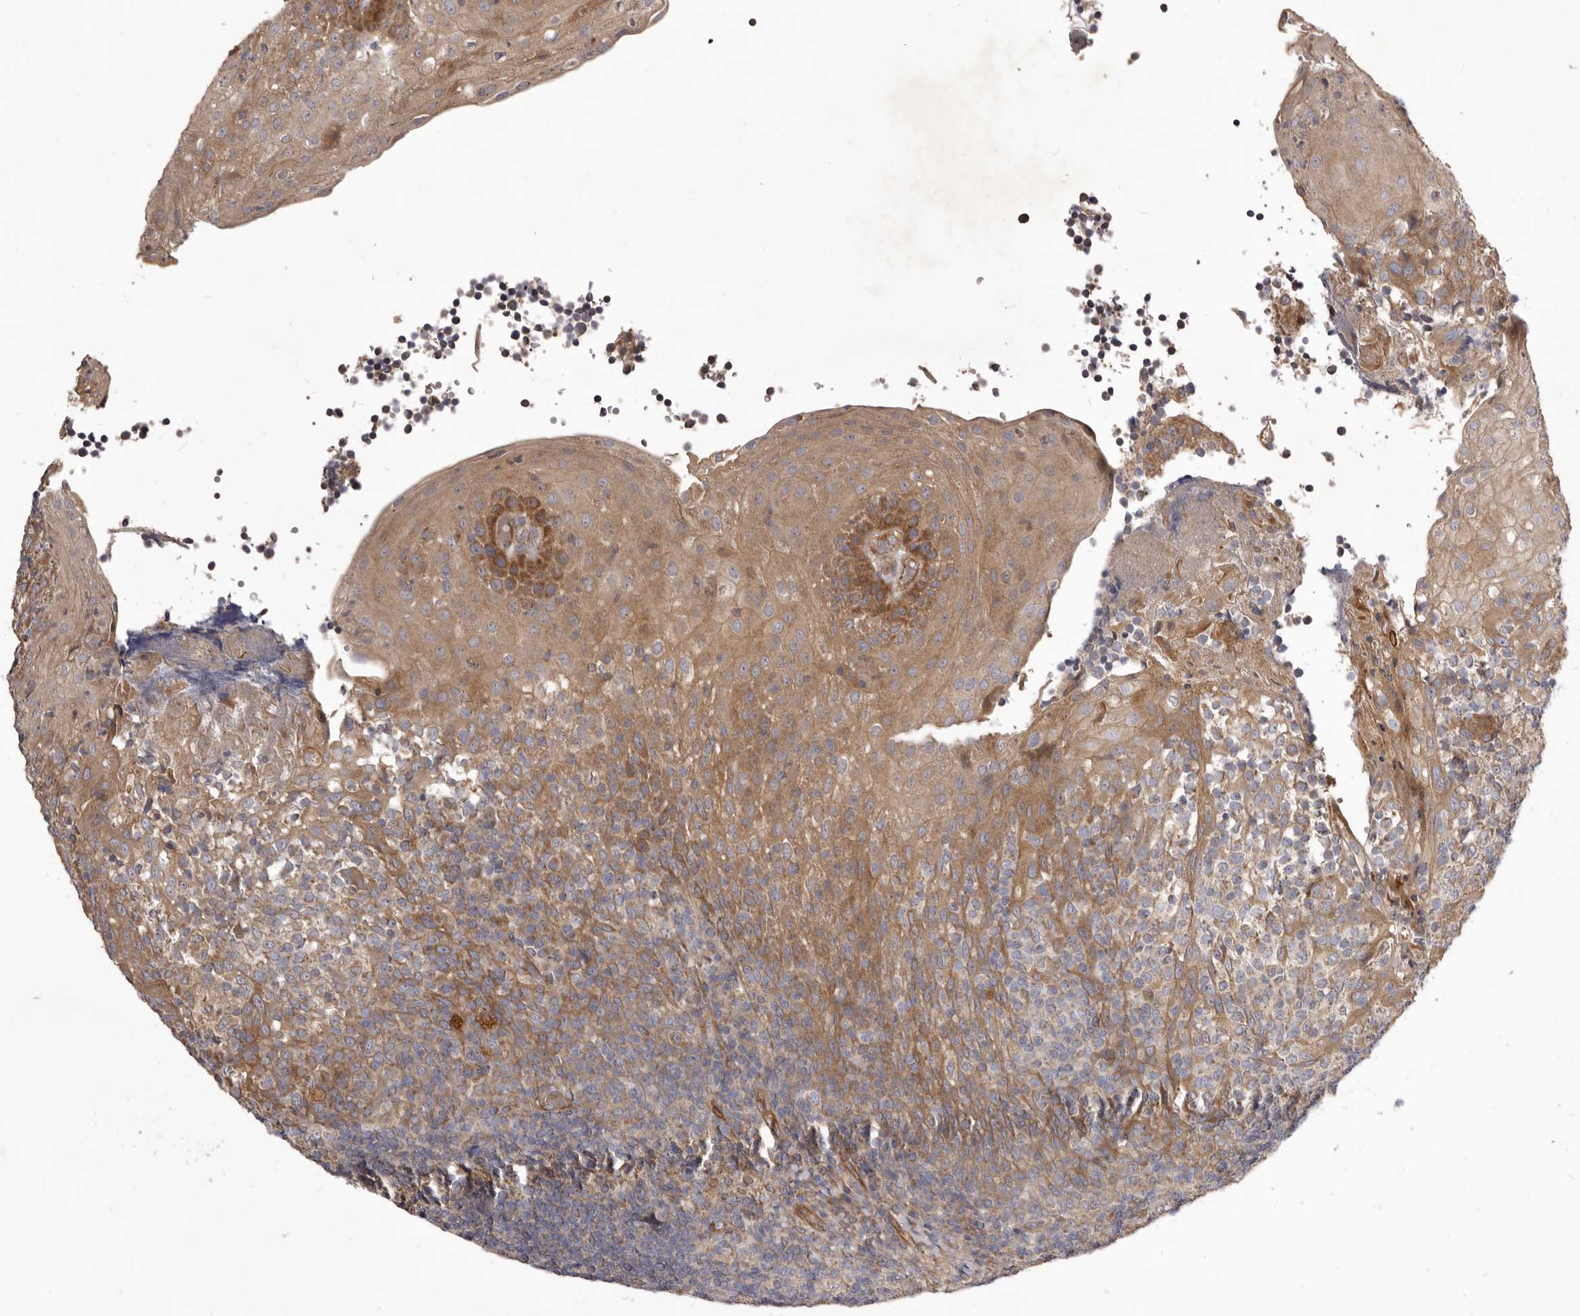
{"staining": {"intensity": "negative", "quantity": "none", "location": "none"}, "tissue": "tonsil", "cell_type": "Non-germinal center cells", "image_type": "normal", "snomed": [{"axis": "morphology", "description": "Normal tissue, NOS"}, {"axis": "topography", "description": "Tonsil"}], "caption": "High magnification brightfield microscopy of unremarkable tonsil stained with DAB (brown) and counterstained with hematoxylin (blue): non-germinal center cells show no significant positivity.", "gene": "VPS45", "patient": {"sex": "female", "age": 19}}